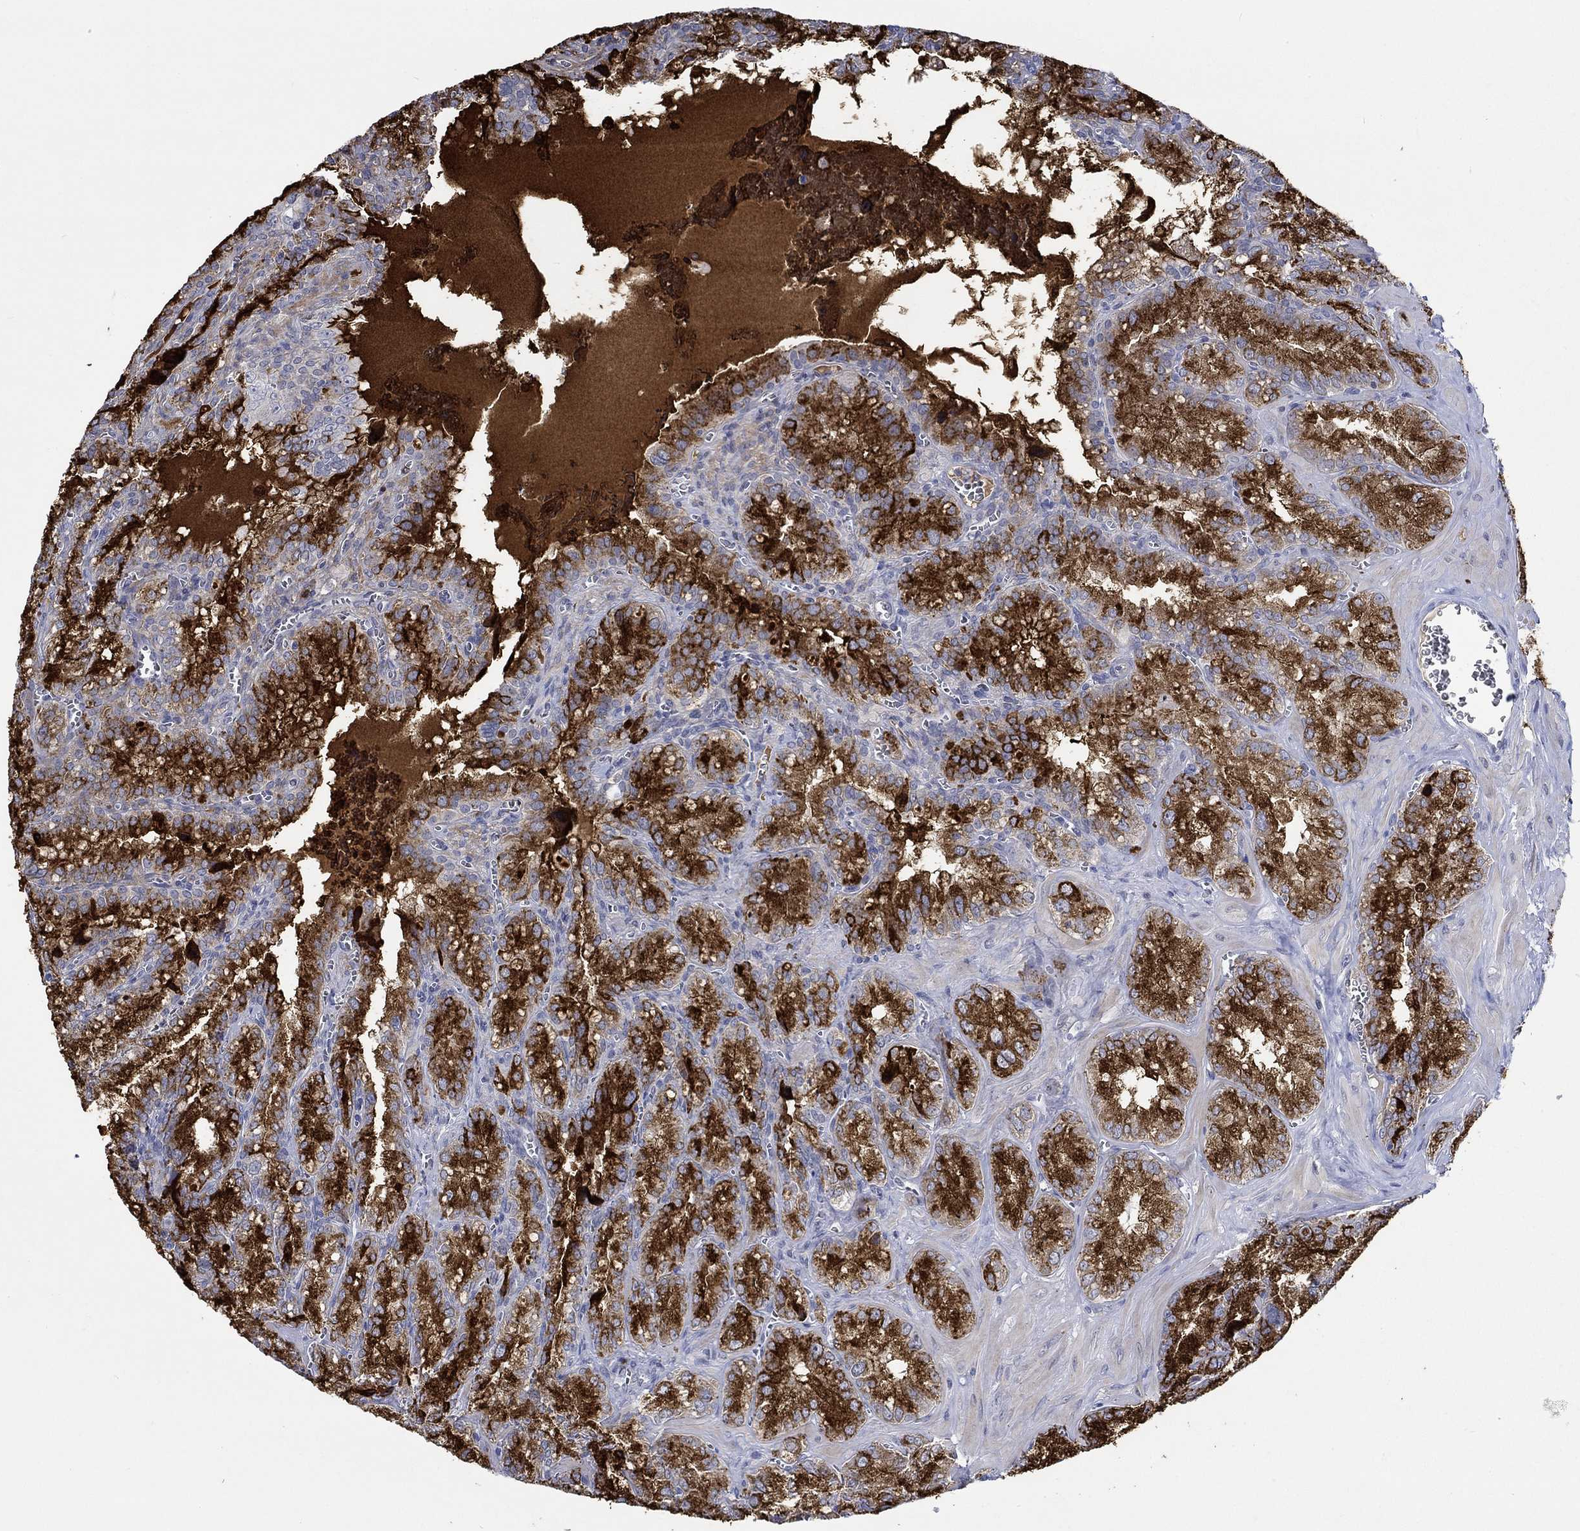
{"staining": {"intensity": "strong", "quantity": ">75%", "location": "cytoplasmic/membranous"}, "tissue": "seminal vesicle", "cell_type": "Glandular cells", "image_type": "normal", "snomed": [{"axis": "morphology", "description": "Normal tissue, NOS"}, {"axis": "topography", "description": "Seminal veicle"}], "caption": "High-power microscopy captured an immunohistochemistry histopathology image of benign seminal vesicle, revealing strong cytoplasmic/membranous expression in about >75% of glandular cells. The staining was performed using DAB (3,3'-diaminobenzidine) to visualize the protein expression in brown, while the nuclei were stained in blue with hematoxylin (Magnification: 20x).", "gene": "WASF1", "patient": {"sex": "male", "age": 57}}